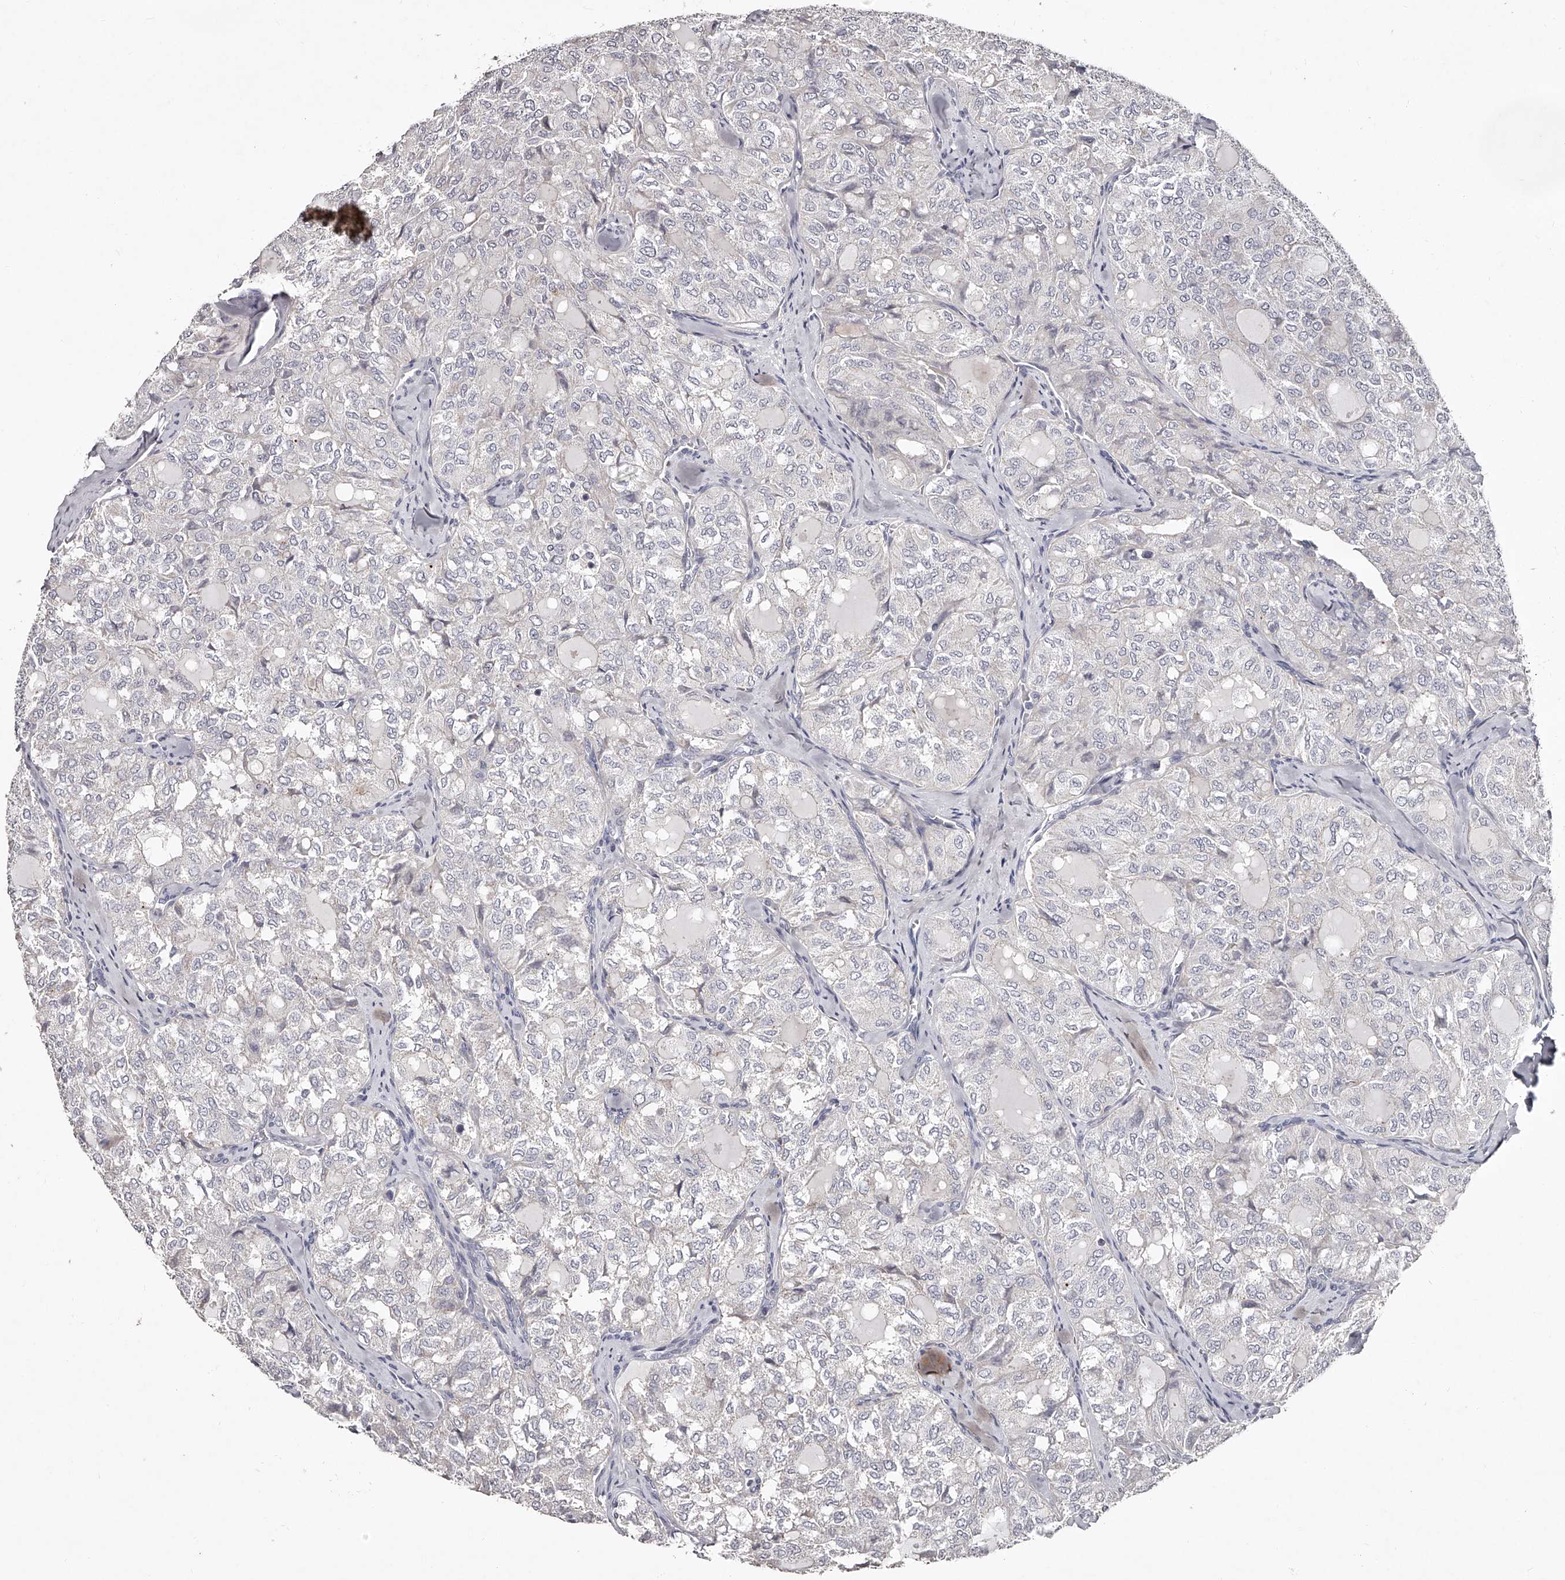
{"staining": {"intensity": "negative", "quantity": "none", "location": "none"}, "tissue": "thyroid cancer", "cell_type": "Tumor cells", "image_type": "cancer", "snomed": [{"axis": "morphology", "description": "Follicular adenoma carcinoma, NOS"}, {"axis": "topography", "description": "Thyroid gland"}], "caption": "Immunohistochemistry (IHC) photomicrograph of human thyroid cancer (follicular adenoma carcinoma) stained for a protein (brown), which exhibits no staining in tumor cells.", "gene": "NT5DC1", "patient": {"sex": "male", "age": 75}}